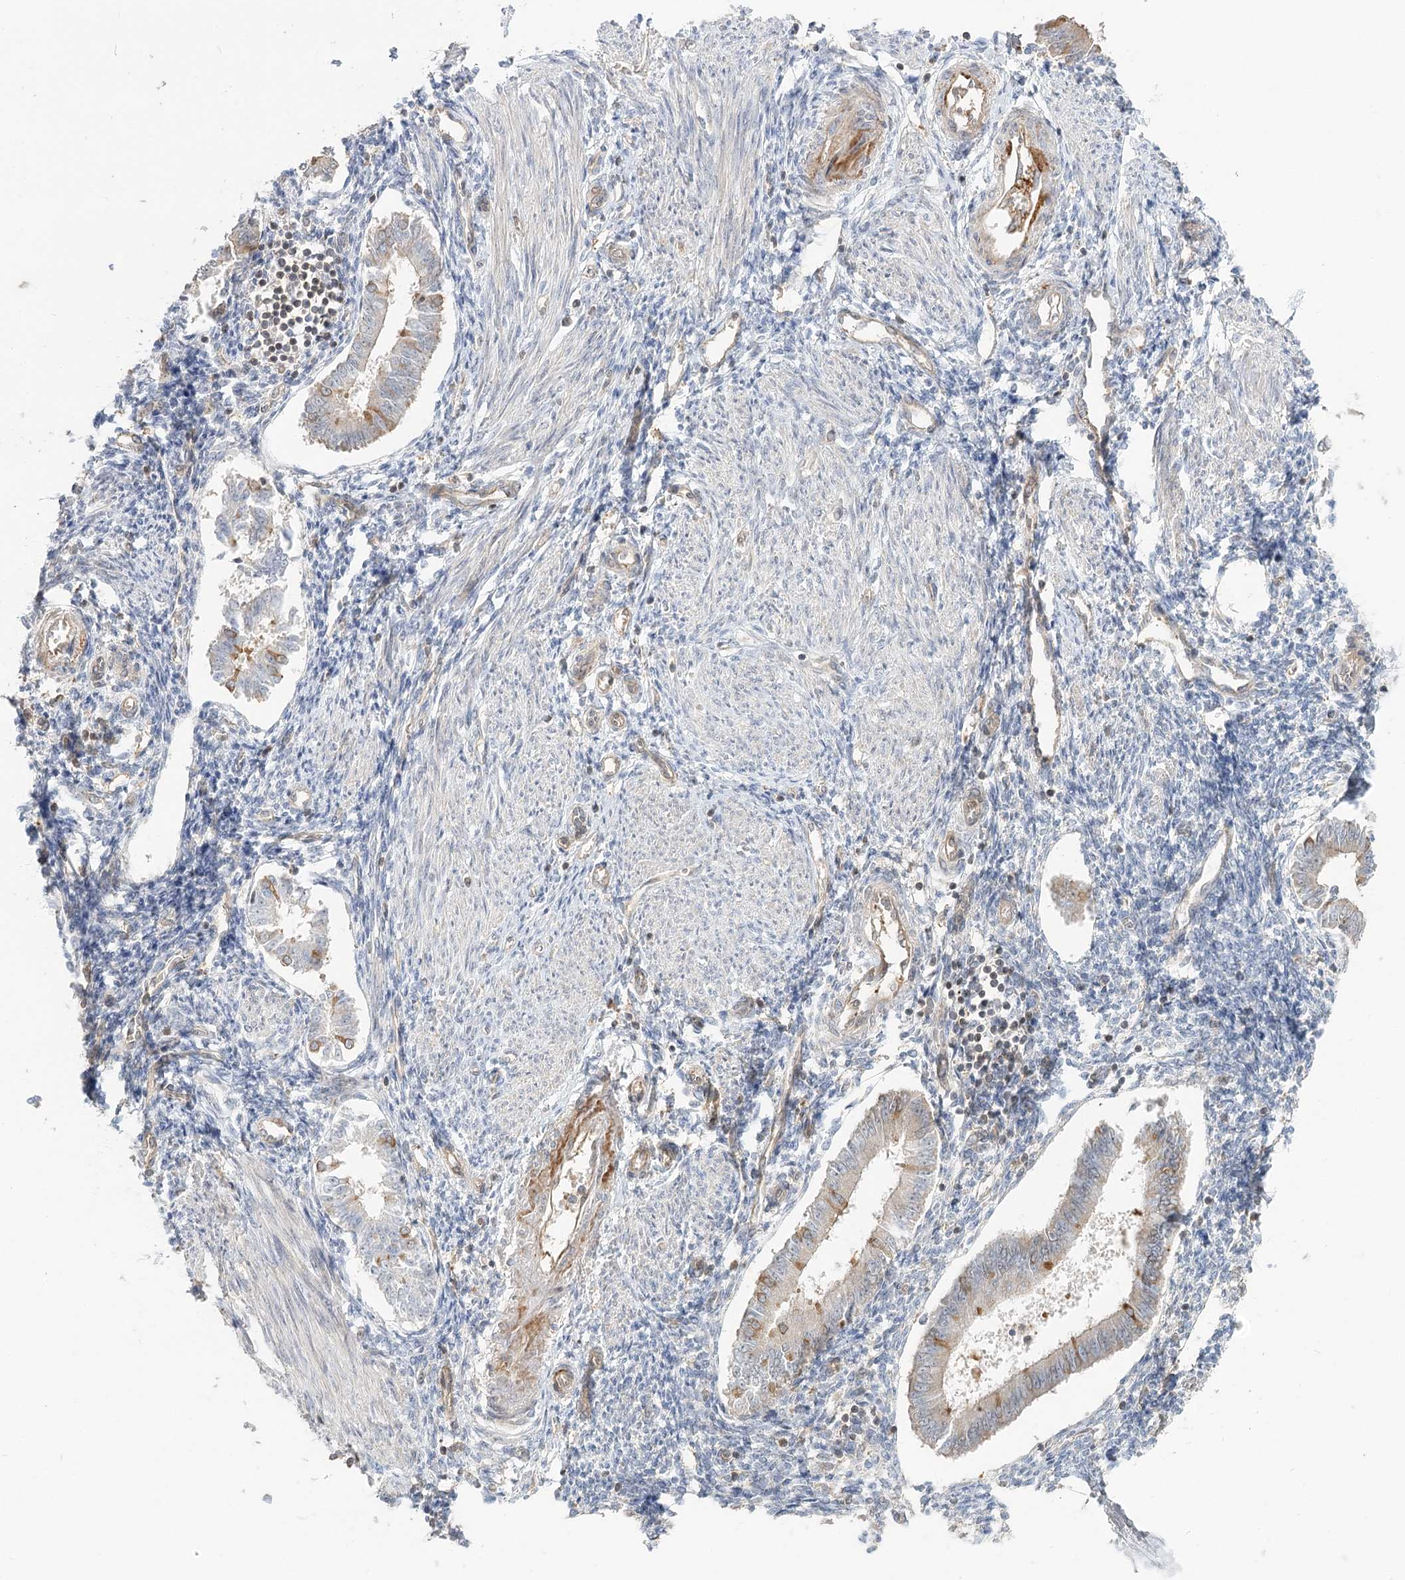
{"staining": {"intensity": "weak", "quantity": "<25%", "location": "cytoplasmic/membranous"}, "tissue": "endometrium", "cell_type": "Cells in endometrial stroma", "image_type": "normal", "snomed": [{"axis": "morphology", "description": "Normal tissue, NOS"}, {"axis": "topography", "description": "Uterus"}, {"axis": "topography", "description": "Endometrium"}], "caption": "Immunohistochemistry of unremarkable endometrium exhibits no positivity in cells in endometrial stroma. (Immunohistochemistry, brightfield microscopy, high magnification).", "gene": "GUCY2C", "patient": {"sex": "female", "age": 48}}